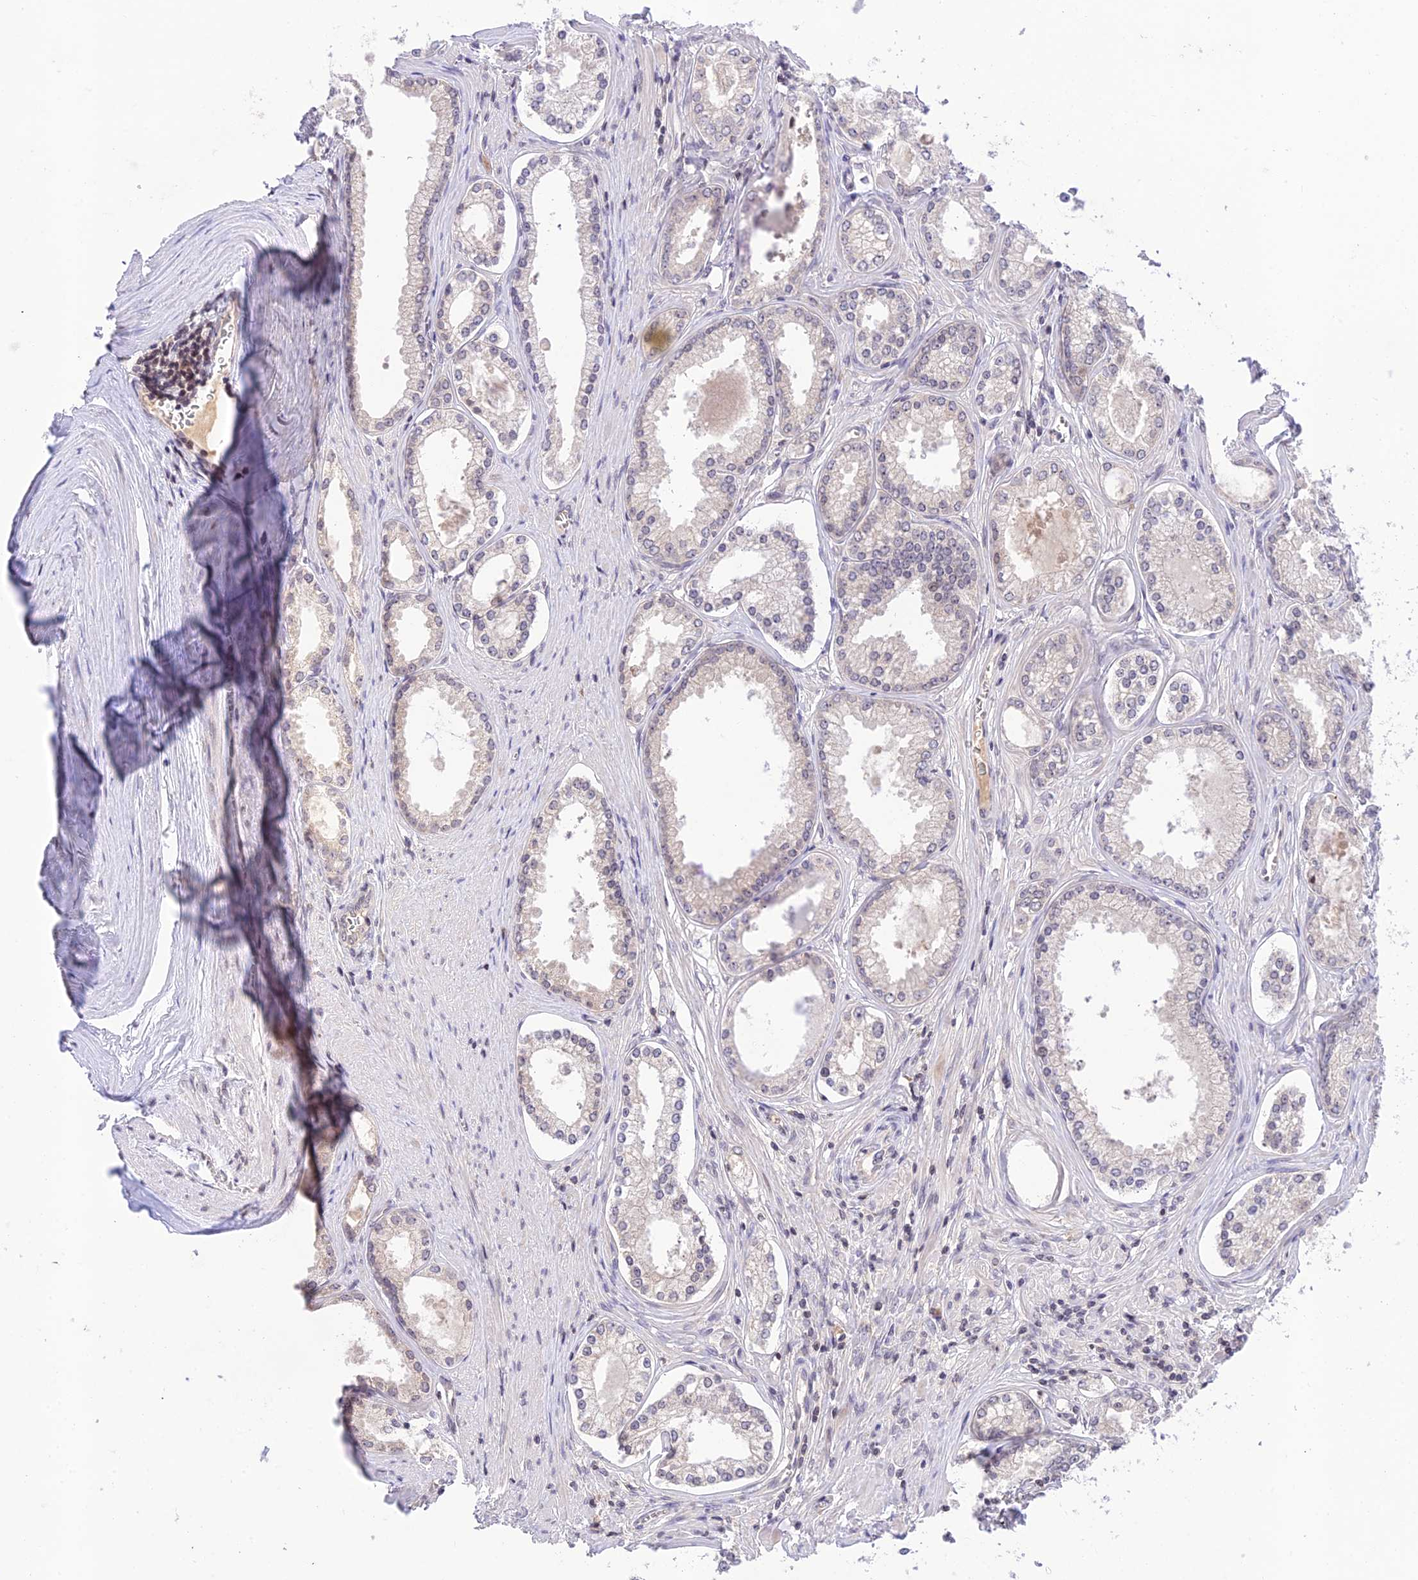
{"staining": {"intensity": "negative", "quantity": "none", "location": "none"}, "tissue": "prostate cancer", "cell_type": "Tumor cells", "image_type": "cancer", "snomed": [{"axis": "morphology", "description": "Adenocarcinoma, High grade"}, {"axis": "topography", "description": "Prostate"}], "caption": "IHC of prostate cancer (adenocarcinoma (high-grade)) shows no staining in tumor cells.", "gene": "TEKT1", "patient": {"sex": "male", "age": 68}}